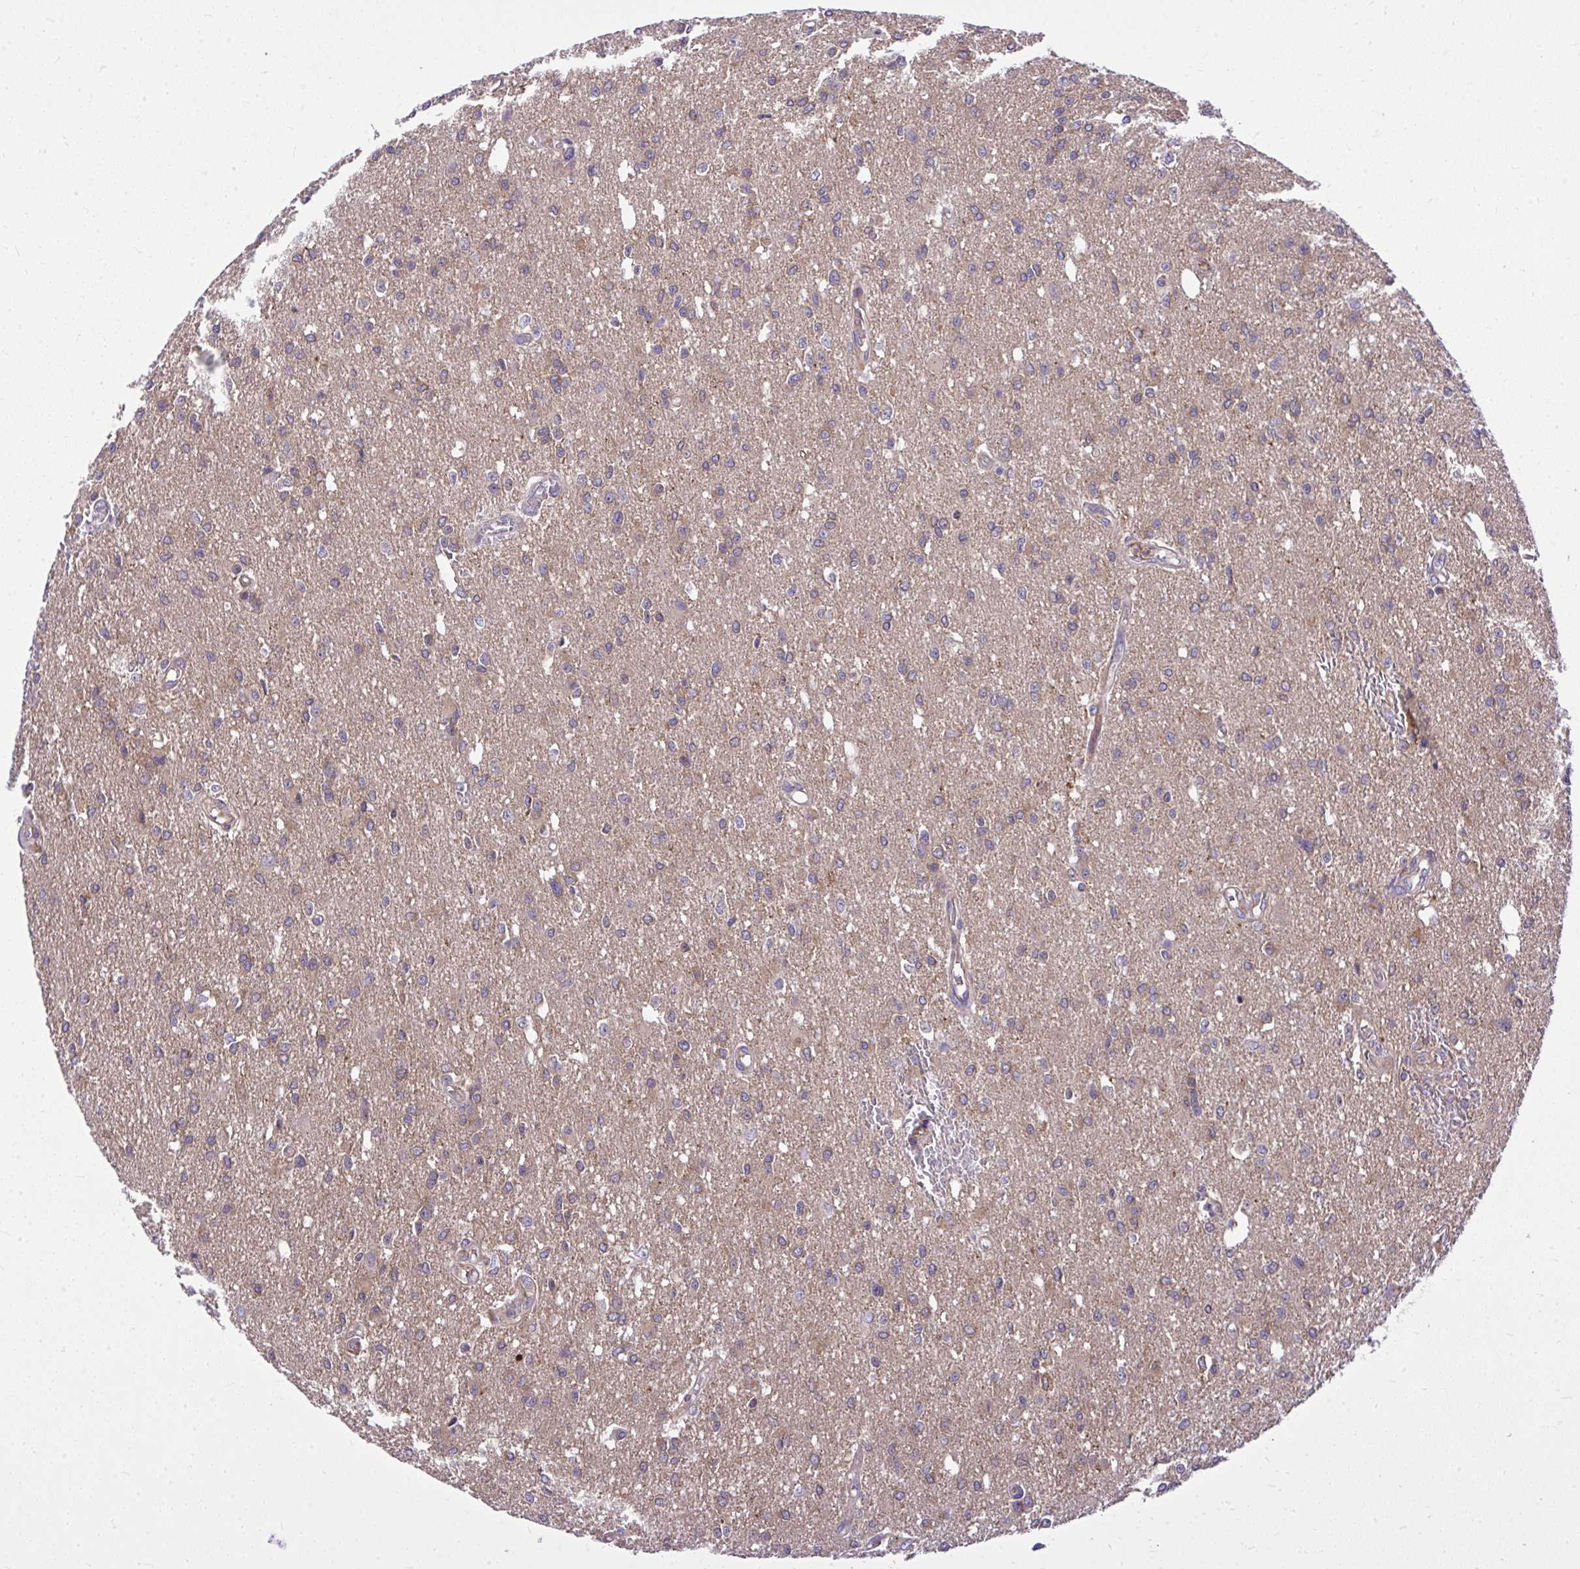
{"staining": {"intensity": "negative", "quantity": "none", "location": "none"}, "tissue": "glioma", "cell_type": "Tumor cells", "image_type": "cancer", "snomed": [{"axis": "morphology", "description": "Glioma, malignant, Low grade"}, {"axis": "topography", "description": "Brain"}], "caption": "Tumor cells show no significant protein positivity in malignant glioma (low-grade).", "gene": "PAIP2", "patient": {"sex": "male", "age": 26}}